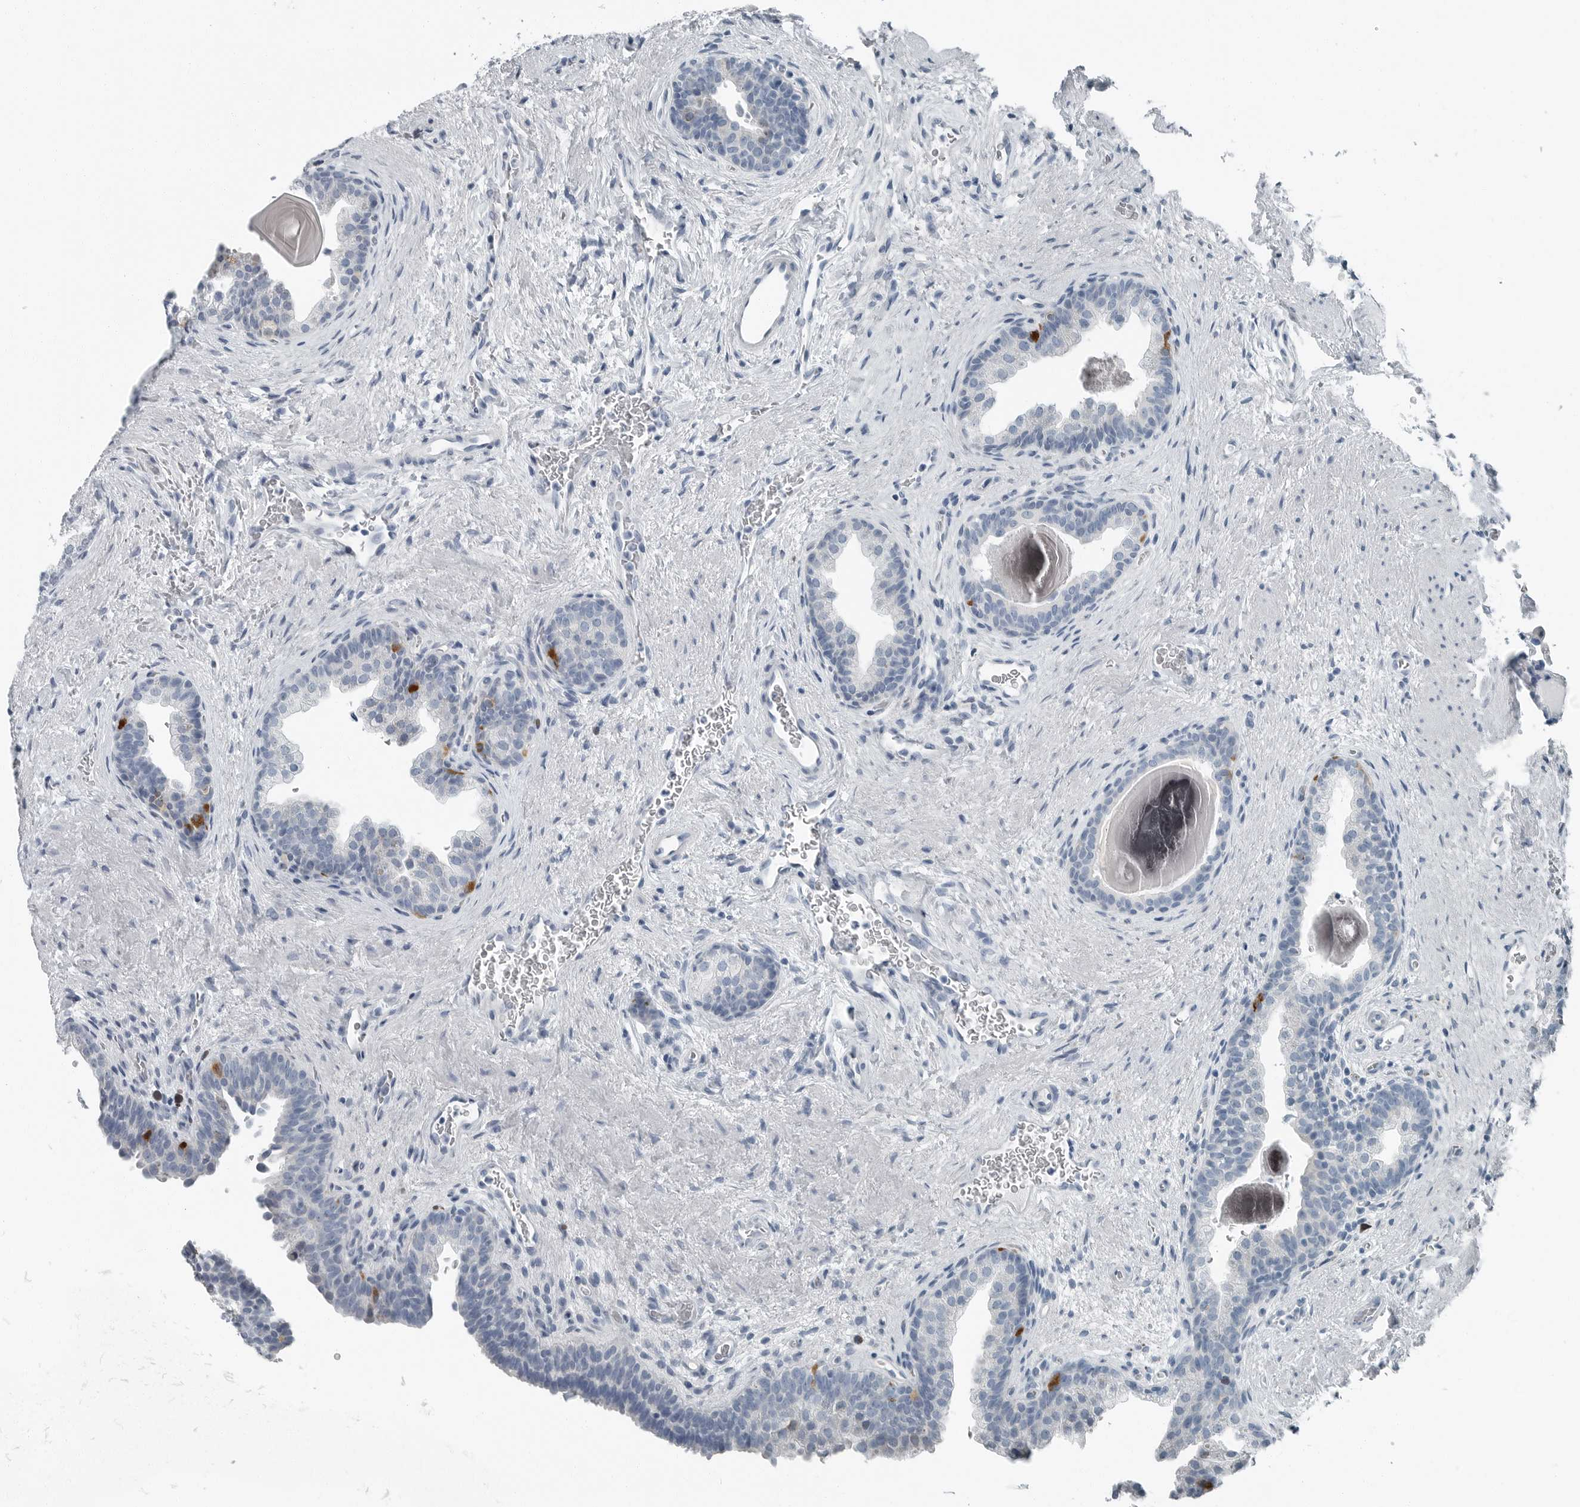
{"staining": {"intensity": "negative", "quantity": "none", "location": "none"}, "tissue": "prostate", "cell_type": "Glandular cells", "image_type": "normal", "snomed": [{"axis": "morphology", "description": "Normal tissue, NOS"}, {"axis": "topography", "description": "Prostate"}], "caption": "A high-resolution image shows immunohistochemistry staining of benign prostate, which exhibits no significant expression in glandular cells. (Immunohistochemistry (ihc), brightfield microscopy, high magnification).", "gene": "ZPBP2", "patient": {"sex": "male", "age": 48}}